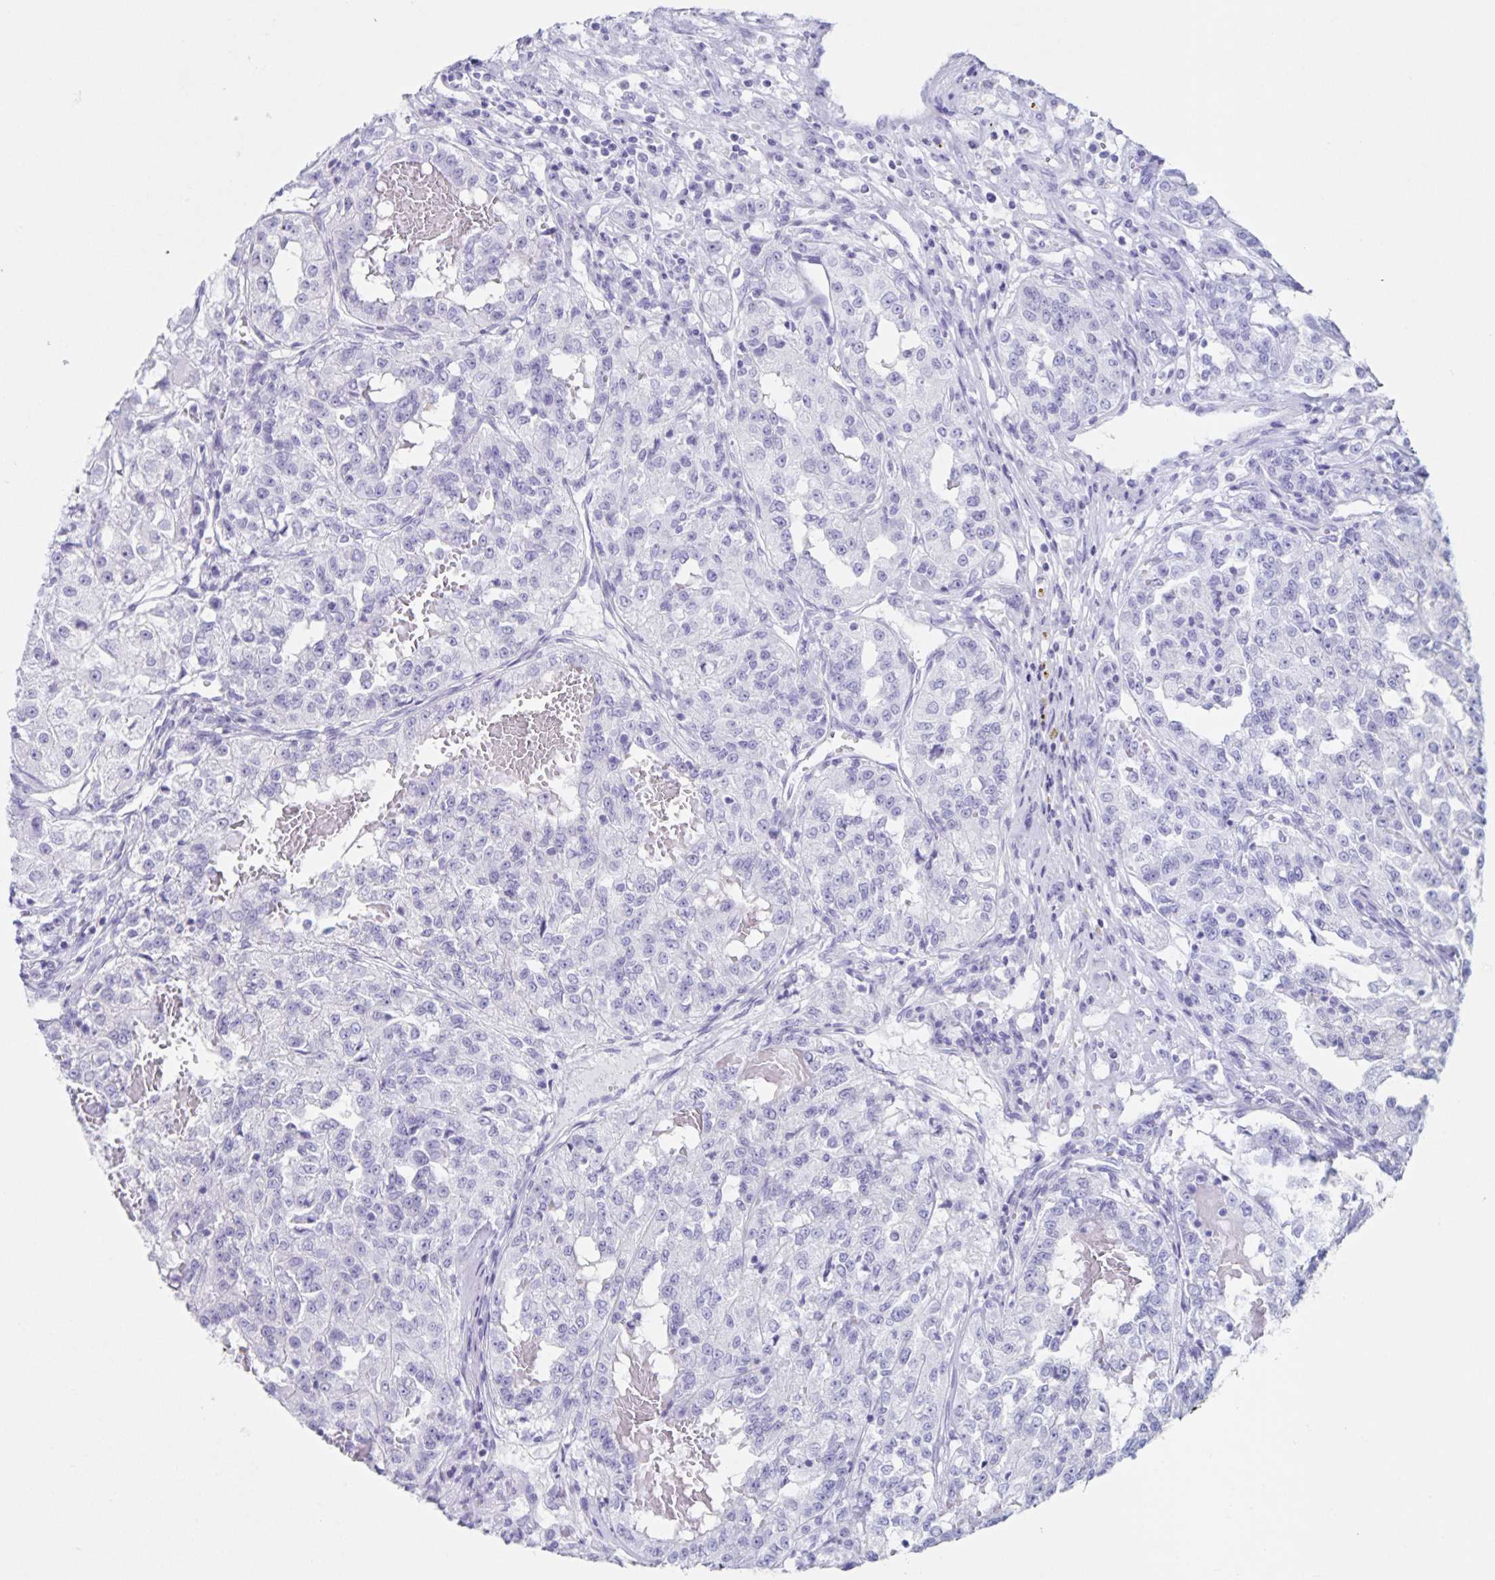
{"staining": {"intensity": "negative", "quantity": "none", "location": "none"}, "tissue": "renal cancer", "cell_type": "Tumor cells", "image_type": "cancer", "snomed": [{"axis": "morphology", "description": "Adenocarcinoma, NOS"}, {"axis": "topography", "description": "Kidney"}], "caption": "High power microscopy photomicrograph of an immunohistochemistry photomicrograph of renal cancer, revealing no significant positivity in tumor cells.", "gene": "C12orf56", "patient": {"sex": "female", "age": 63}}